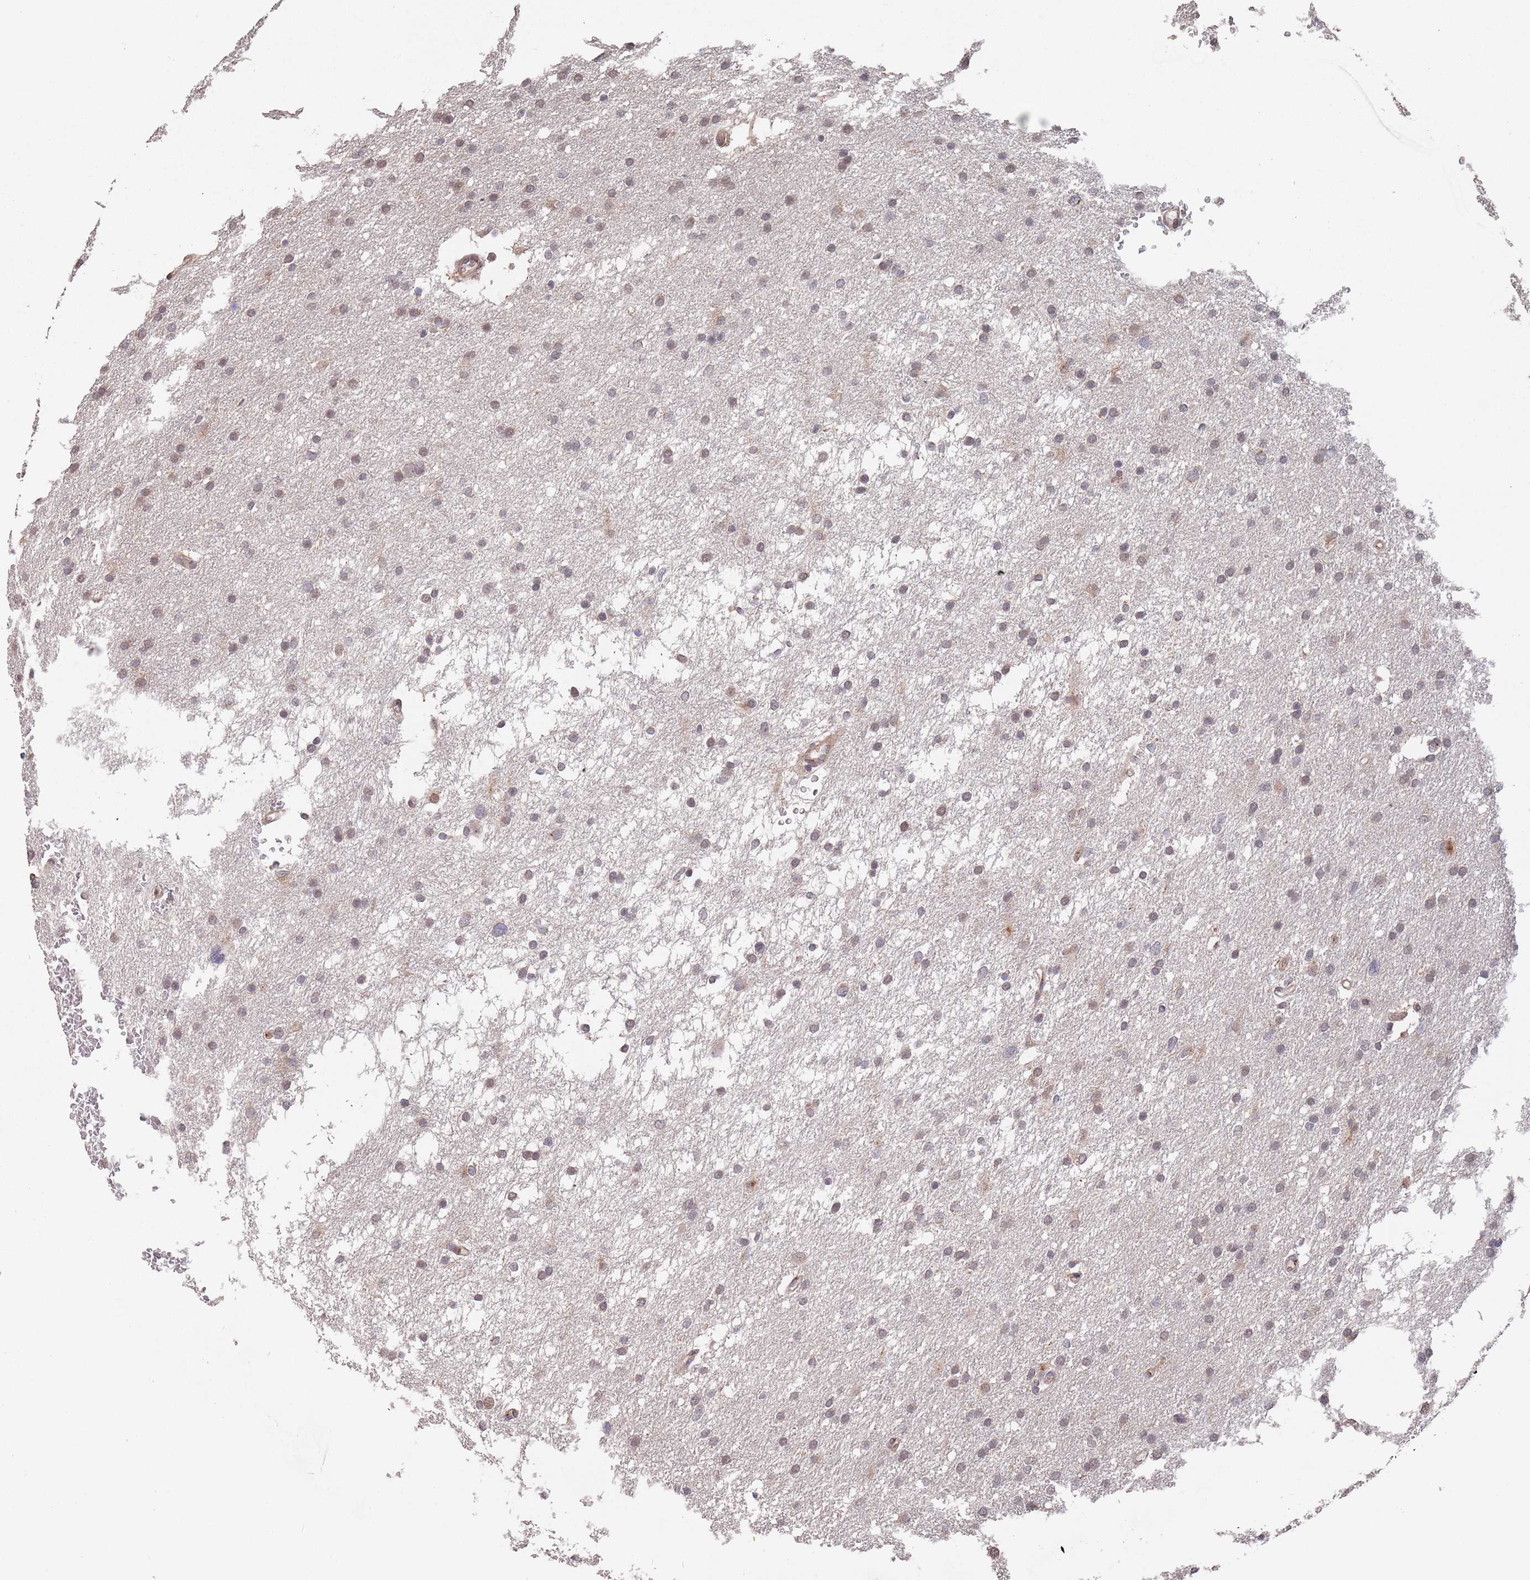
{"staining": {"intensity": "weak", "quantity": ">75%", "location": "cytoplasmic/membranous"}, "tissue": "glioma", "cell_type": "Tumor cells", "image_type": "cancer", "snomed": [{"axis": "morphology", "description": "Glioma, malignant, High grade"}, {"axis": "topography", "description": "Cerebral cortex"}], "caption": "This histopathology image demonstrates immunohistochemistry staining of malignant glioma (high-grade), with low weak cytoplasmic/membranous positivity in approximately >75% of tumor cells.", "gene": "UNC45A", "patient": {"sex": "female", "age": 36}}